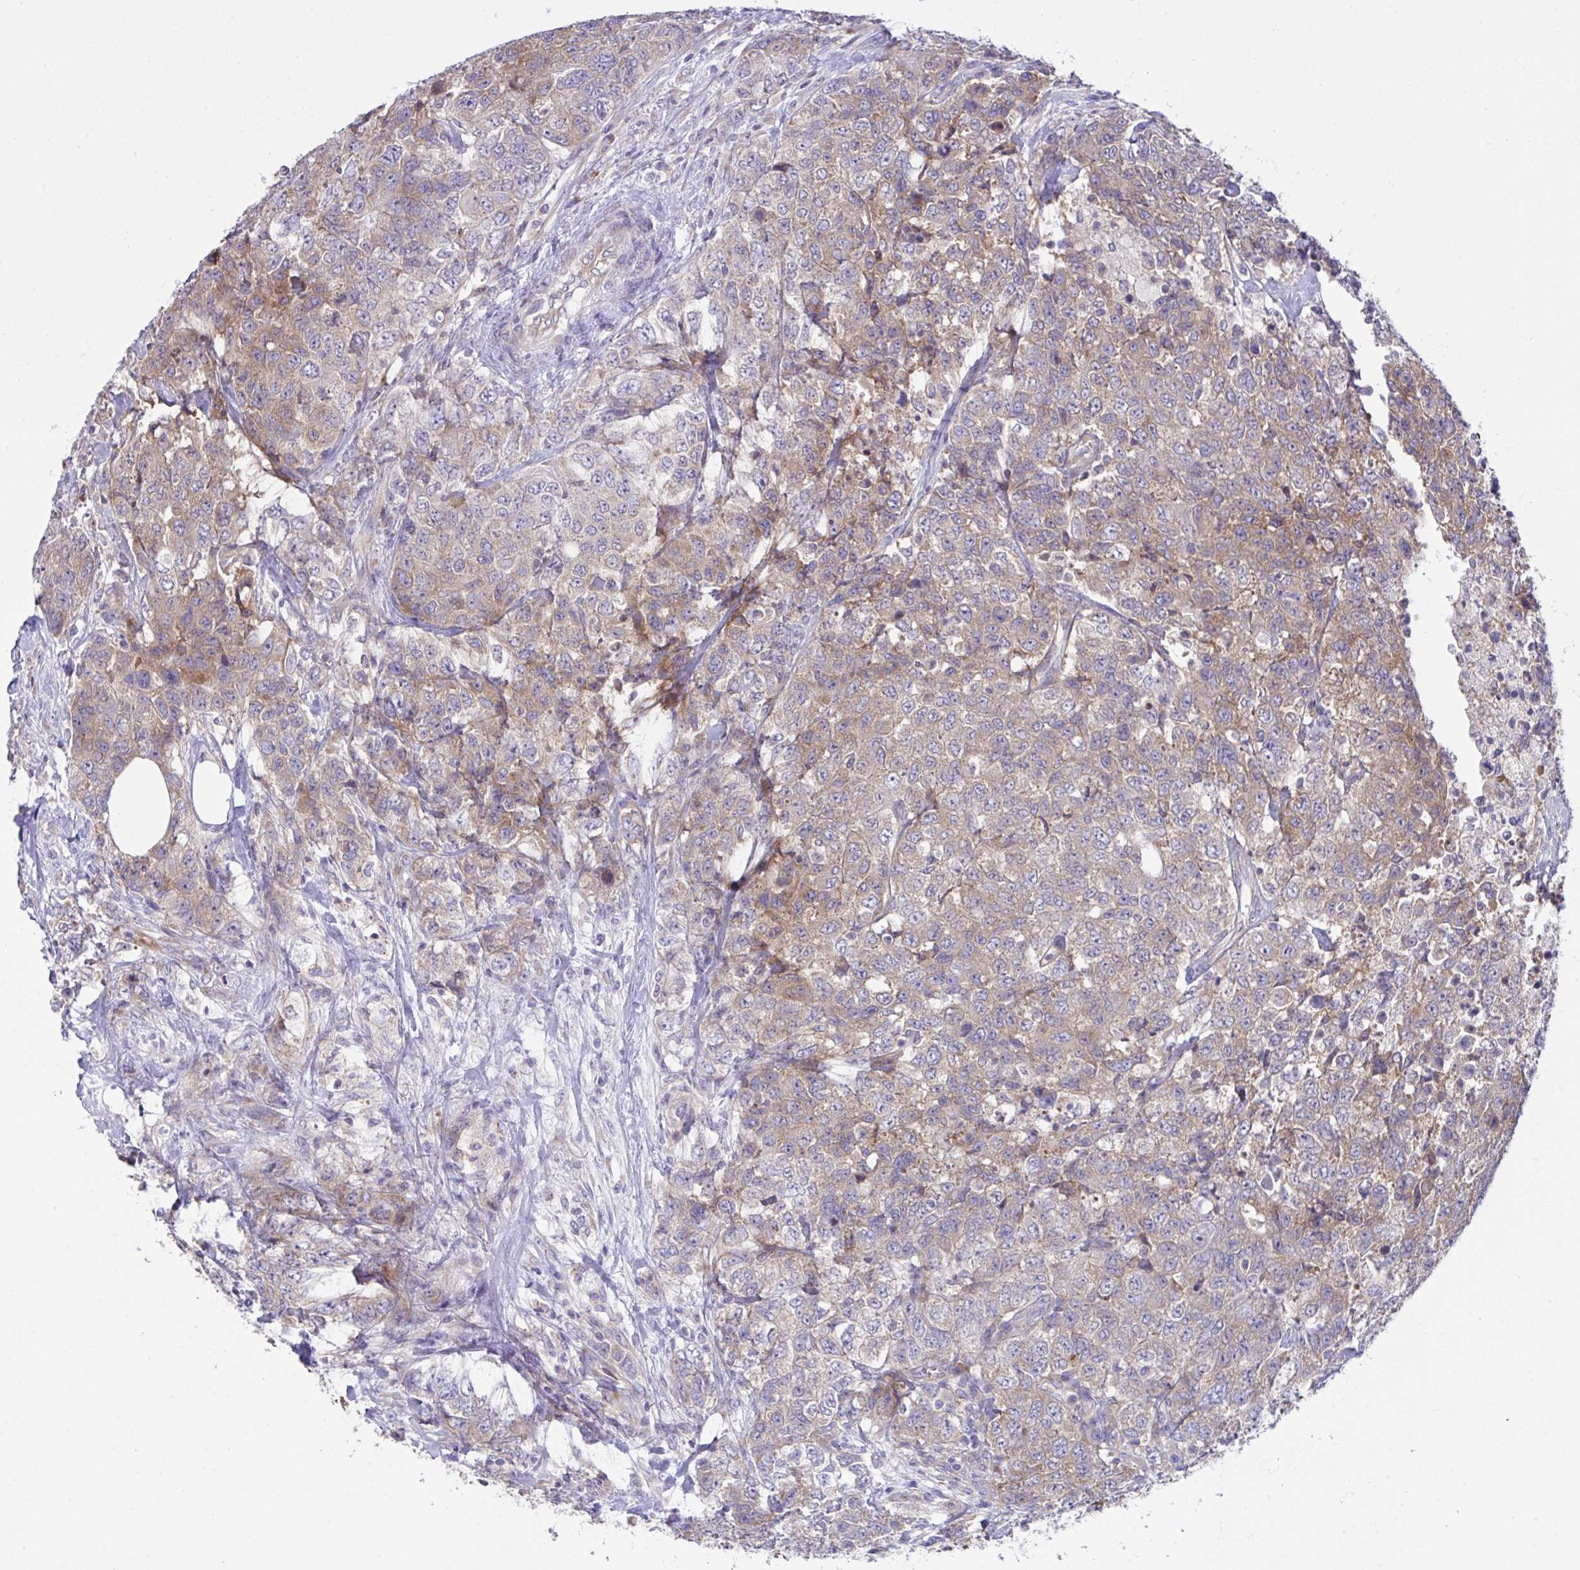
{"staining": {"intensity": "moderate", "quantity": "25%-75%", "location": "cytoplasmic/membranous"}, "tissue": "urothelial cancer", "cell_type": "Tumor cells", "image_type": "cancer", "snomed": [{"axis": "morphology", "description": "Urothelial carcinoma, High grade"}, {"axis": "topography", "description": "Urinary bladder"}], "caption": "High-power microscopy captured an immunohistochemistry (IHC) photomicrograph of urothelial cancer, revealing moderate cytoplasmic/membranous staining in about 25%-75% of tumor cells.", "gene": "FAU", "patient": {"sex": "female", "age": 78}}